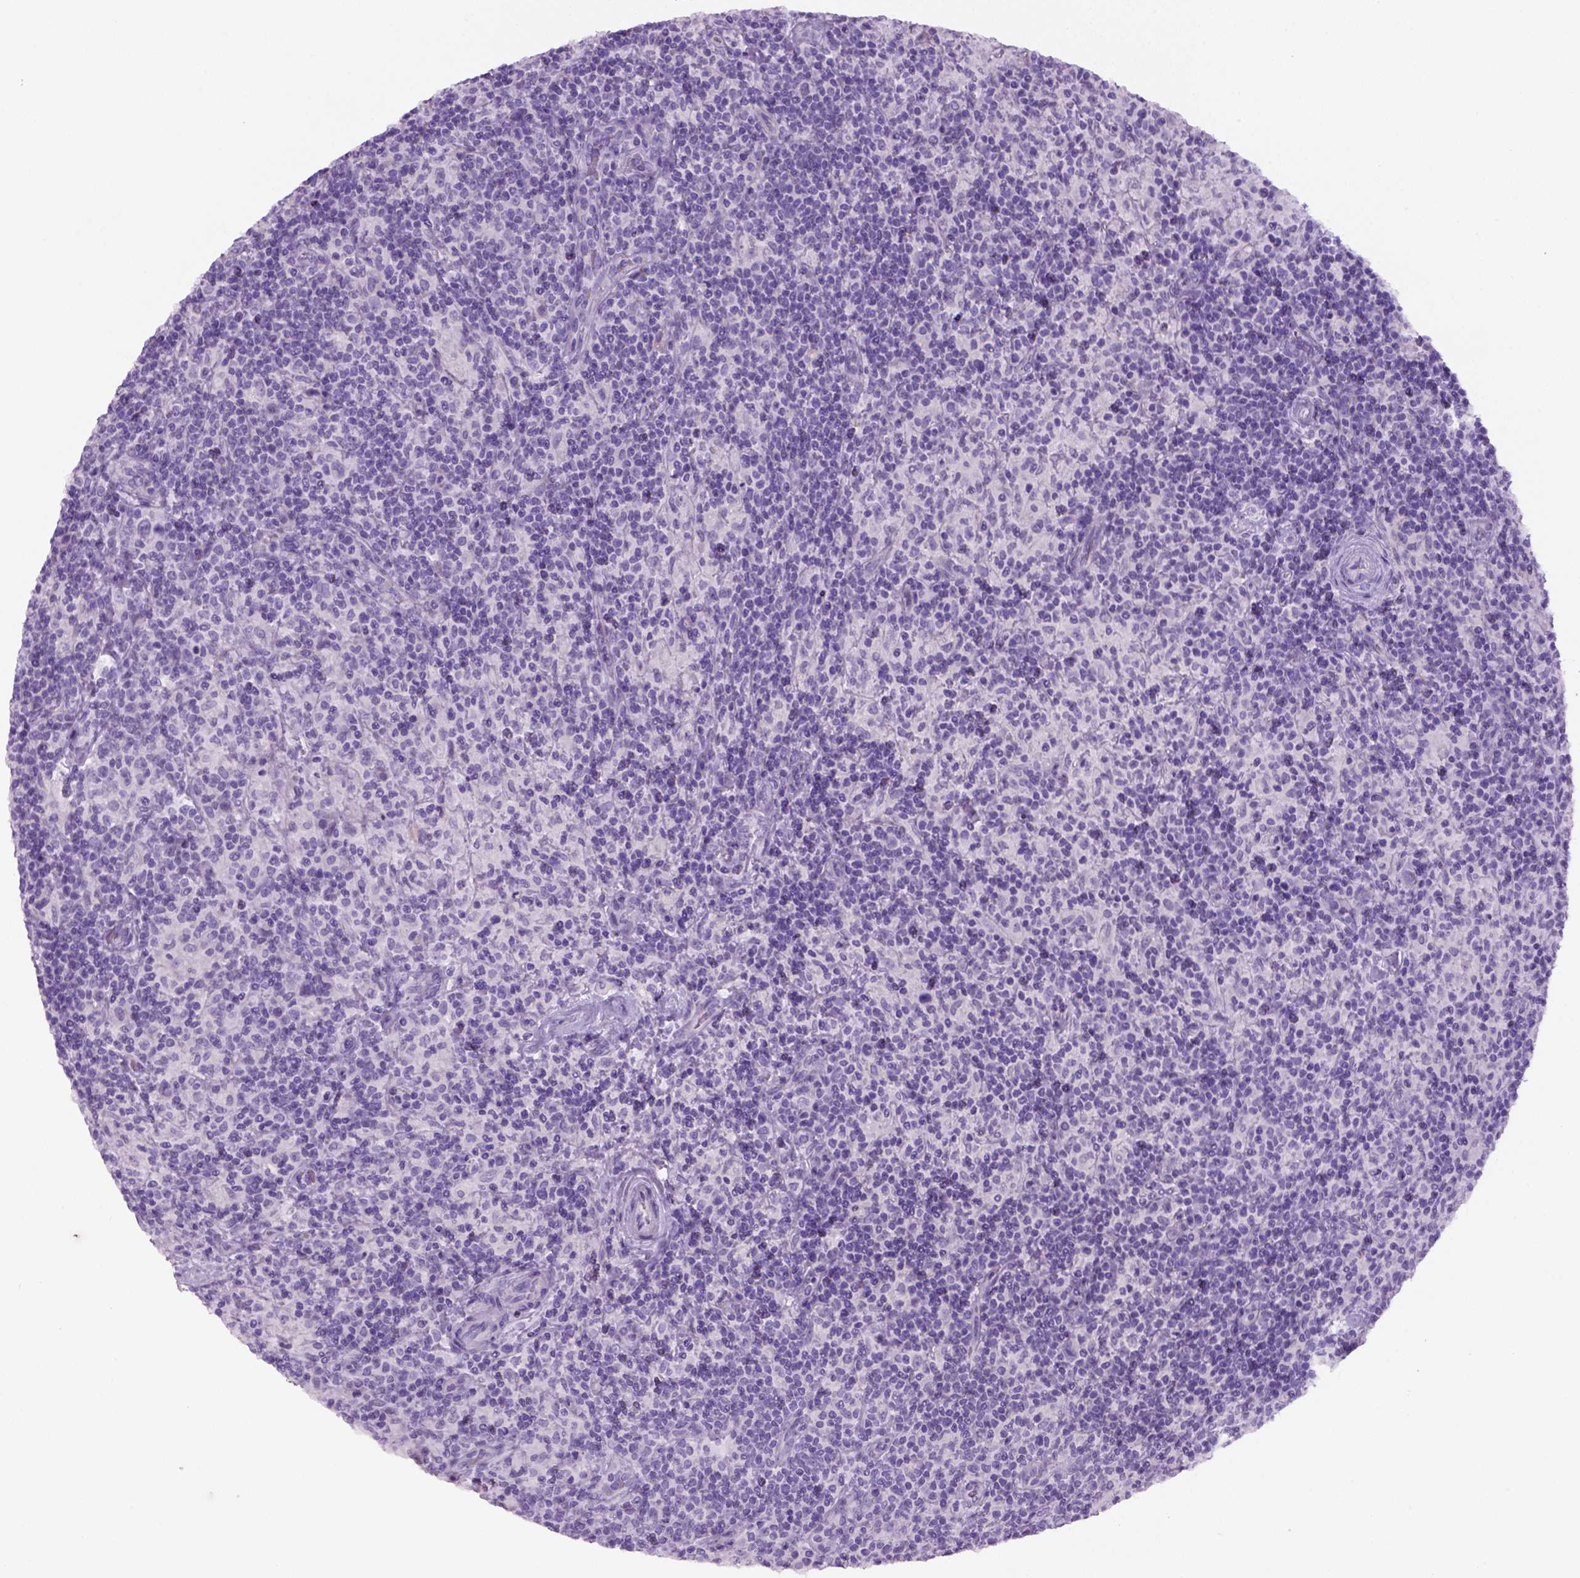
{"staining": {"intensity": "negative", "quantity": "none", "location": "none"}, "tissue": "lymphoma", "cell_type": "Tumor cells", "image_type": "cancer", "snomed": [{"axis": "morphology", "description": "Hodgkin's disease, NOS"}, {"axis": "topography", "description": "Lymph node"}], "caption": "High magnification brightfield microscopy of lymphoma stained with DAB (brown) and counterstained with hematoxylin (blue): tumor cells show no significant staining.", "gene": "KRT71", "patient": {"sex": "male", "age": 70}}